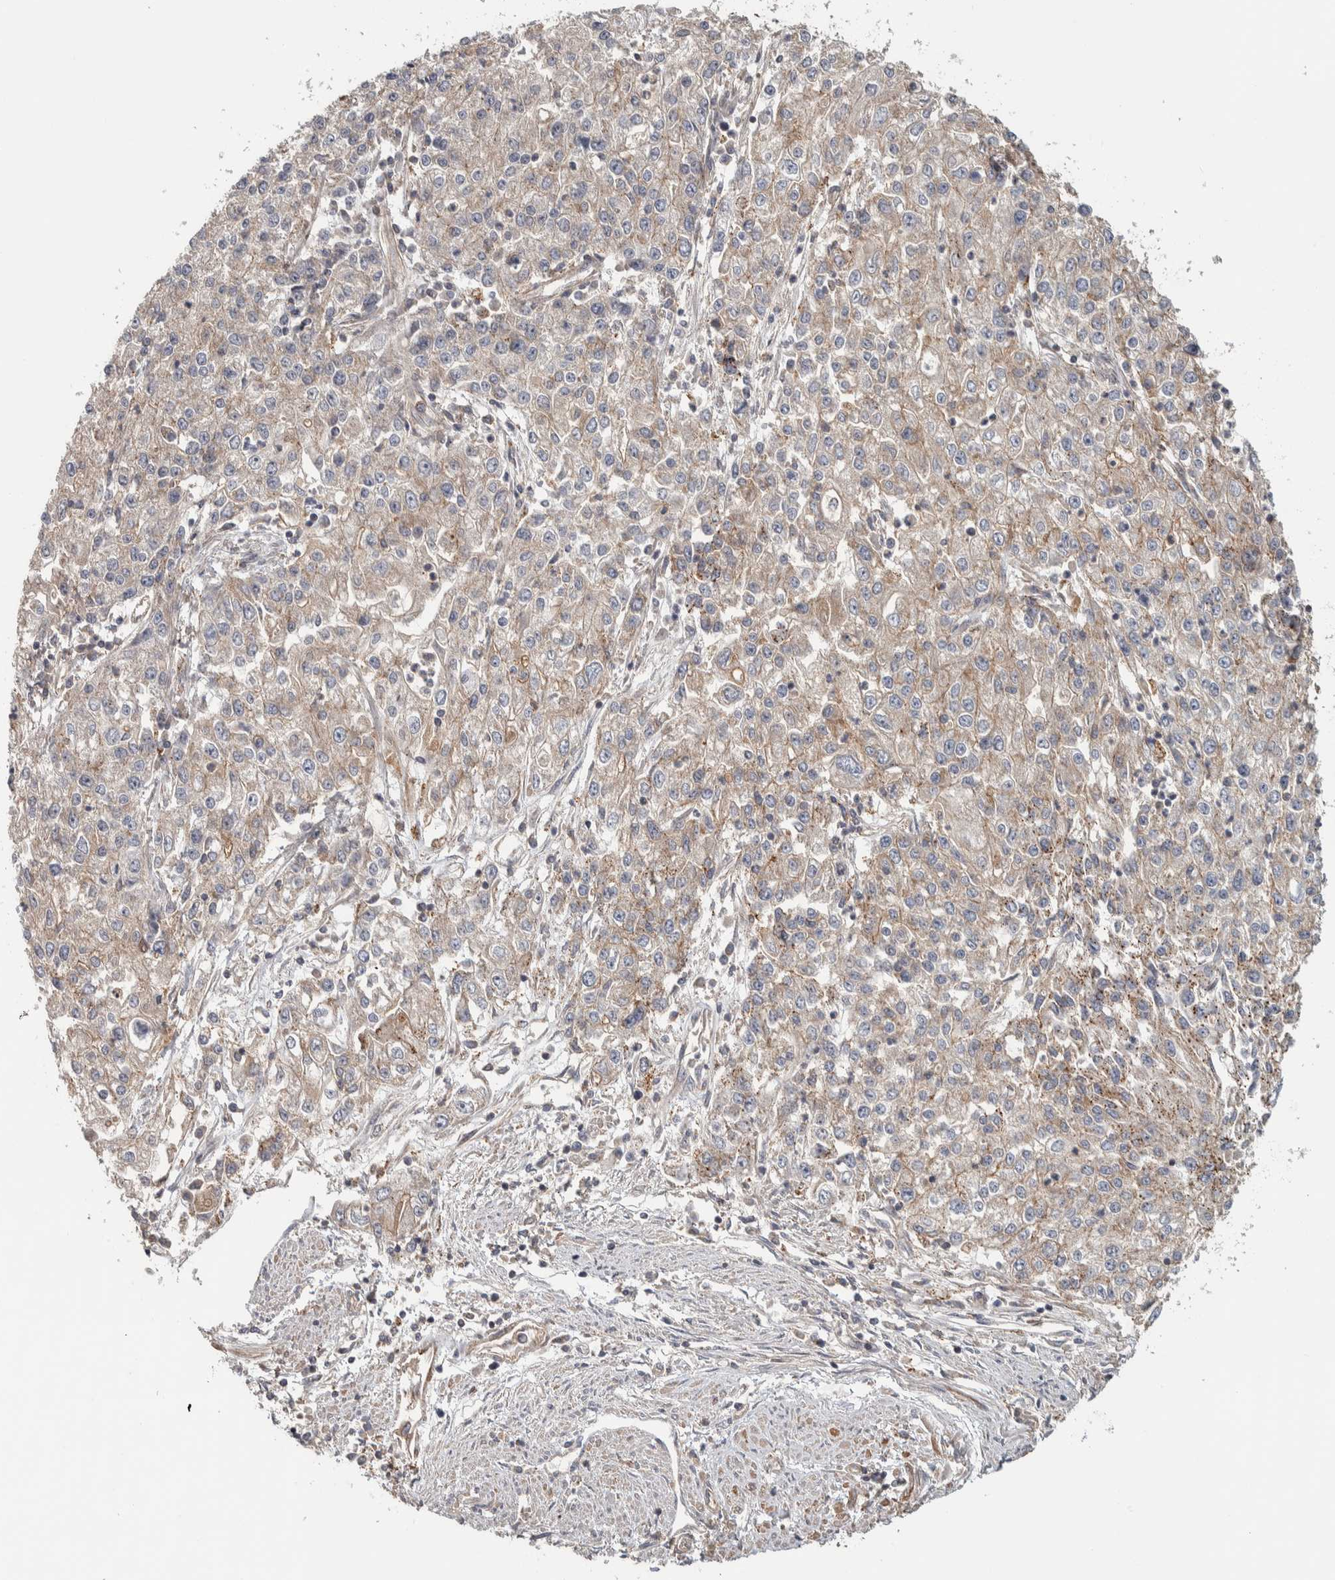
{"staining": {"intensity": "weak", "quantity": ">75%", "location": "cytoplasmic/membranous"}, "tissue": "endometrial cancer", "cell_type": "Tumor cells", "image_type": "cancer", "snomed": [{"axis": "morphology", "description": "Adenocarcinoma, NOS"}, {"axis": "topography", "description": "Endometrium"}], "caption": "Tumor cells reveal low levels of weak cytoplasmic/membranous positivity in approximately >75% of cells in human endometrial cancer.", "gene": "CHMP4C", "patient": {"sex": "female", "age": 49}}